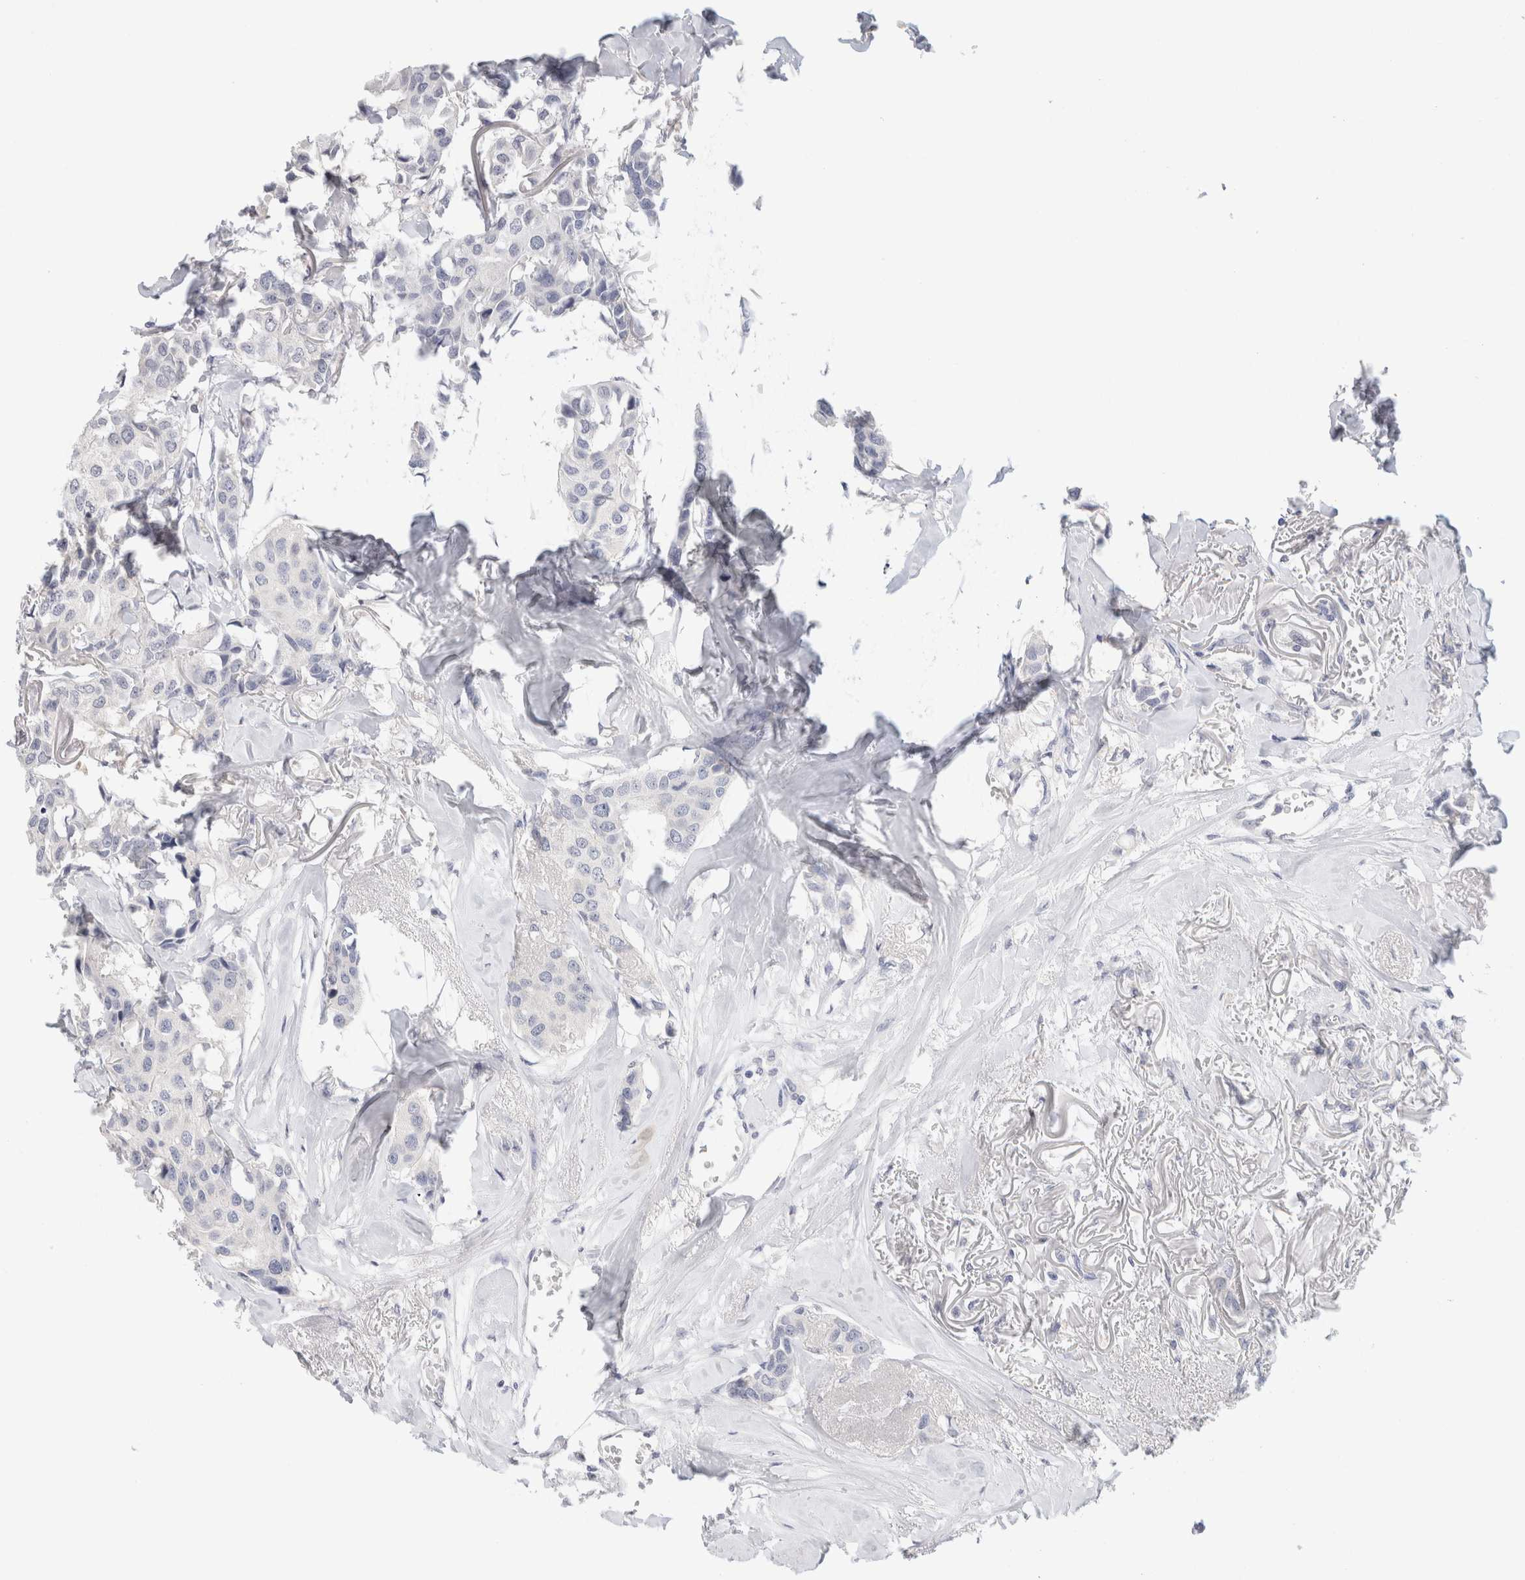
{"staining": {"intensity": "negative", "quantity": "none", "location": "none"}, "tissue": "breast cancer", "cell_type": "Tumor cells", "image_type": "cancer", "snomed": [{"axis": "morphology", "description": "Duct carcinoma"}, {"axis": "topography", "description": "Breast"}], "caption": "Tumor cells show no significant expression in breast cancer (infiltrating ductal carcinoma). (DAB (3,3'-diaminobenzidine) IHC, high magnification).", "gene": "CHRM4", "patient": {"sex": "female", "age": 80}}